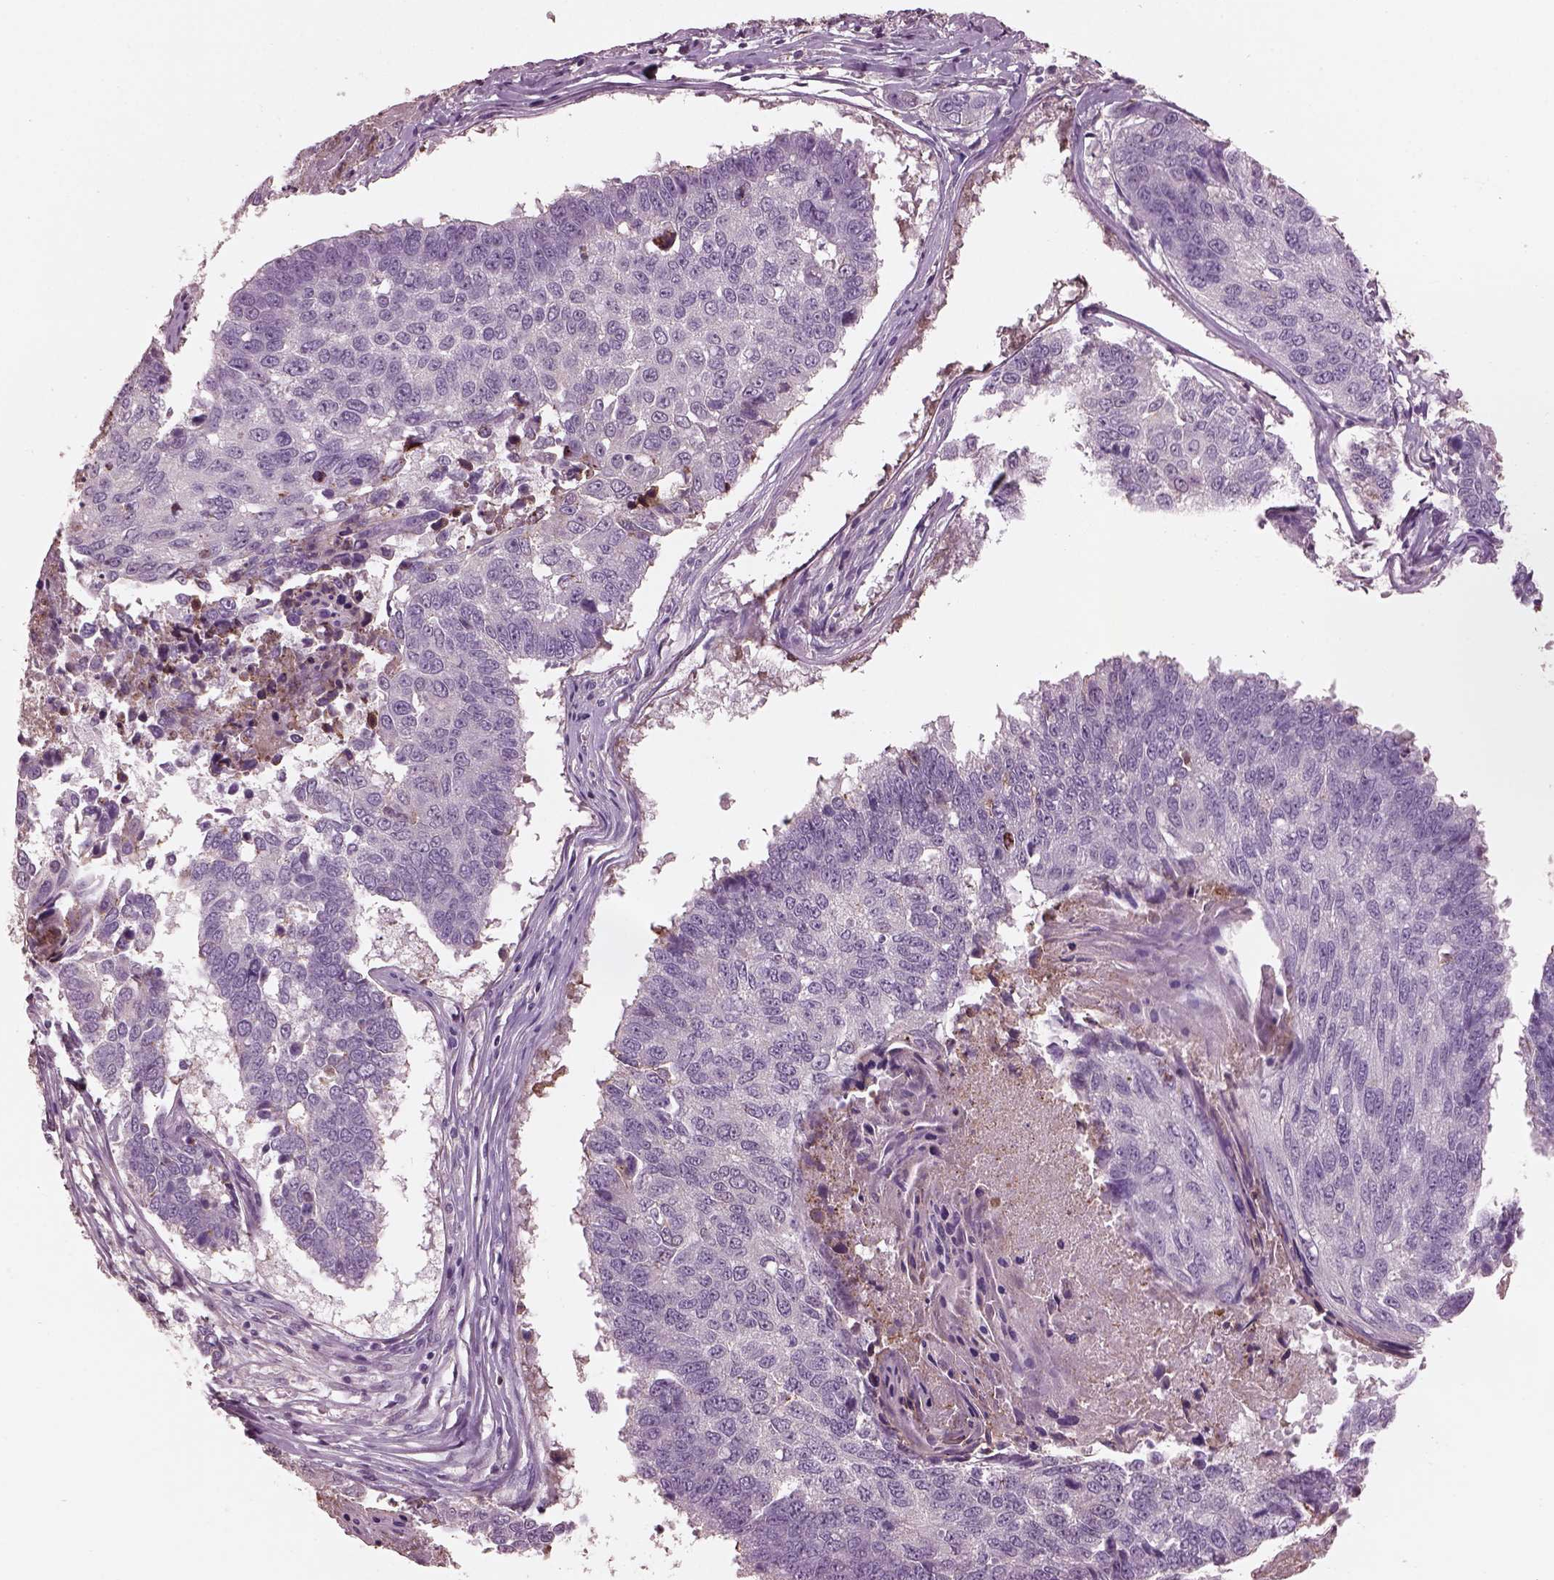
{"staining": {"intensity": "negative", "quantity": "none", "location": "none"}, "tissue": "lung cancer", "cell_type": "Tumor cells", "image_type": "cancer", "snomed": [{"axis": "morphology", "description": "Squamous cell carcinoma, NOS"}, {"axis": "topography", "description": "Lung"}], "caption": "The immunohistochemistry (IHC) image has no significant positivity in tumor cells of lung squamous cell carcinoma tissue.", "gene": "SRI", "patient": {"sex": "male", "age": 73}}